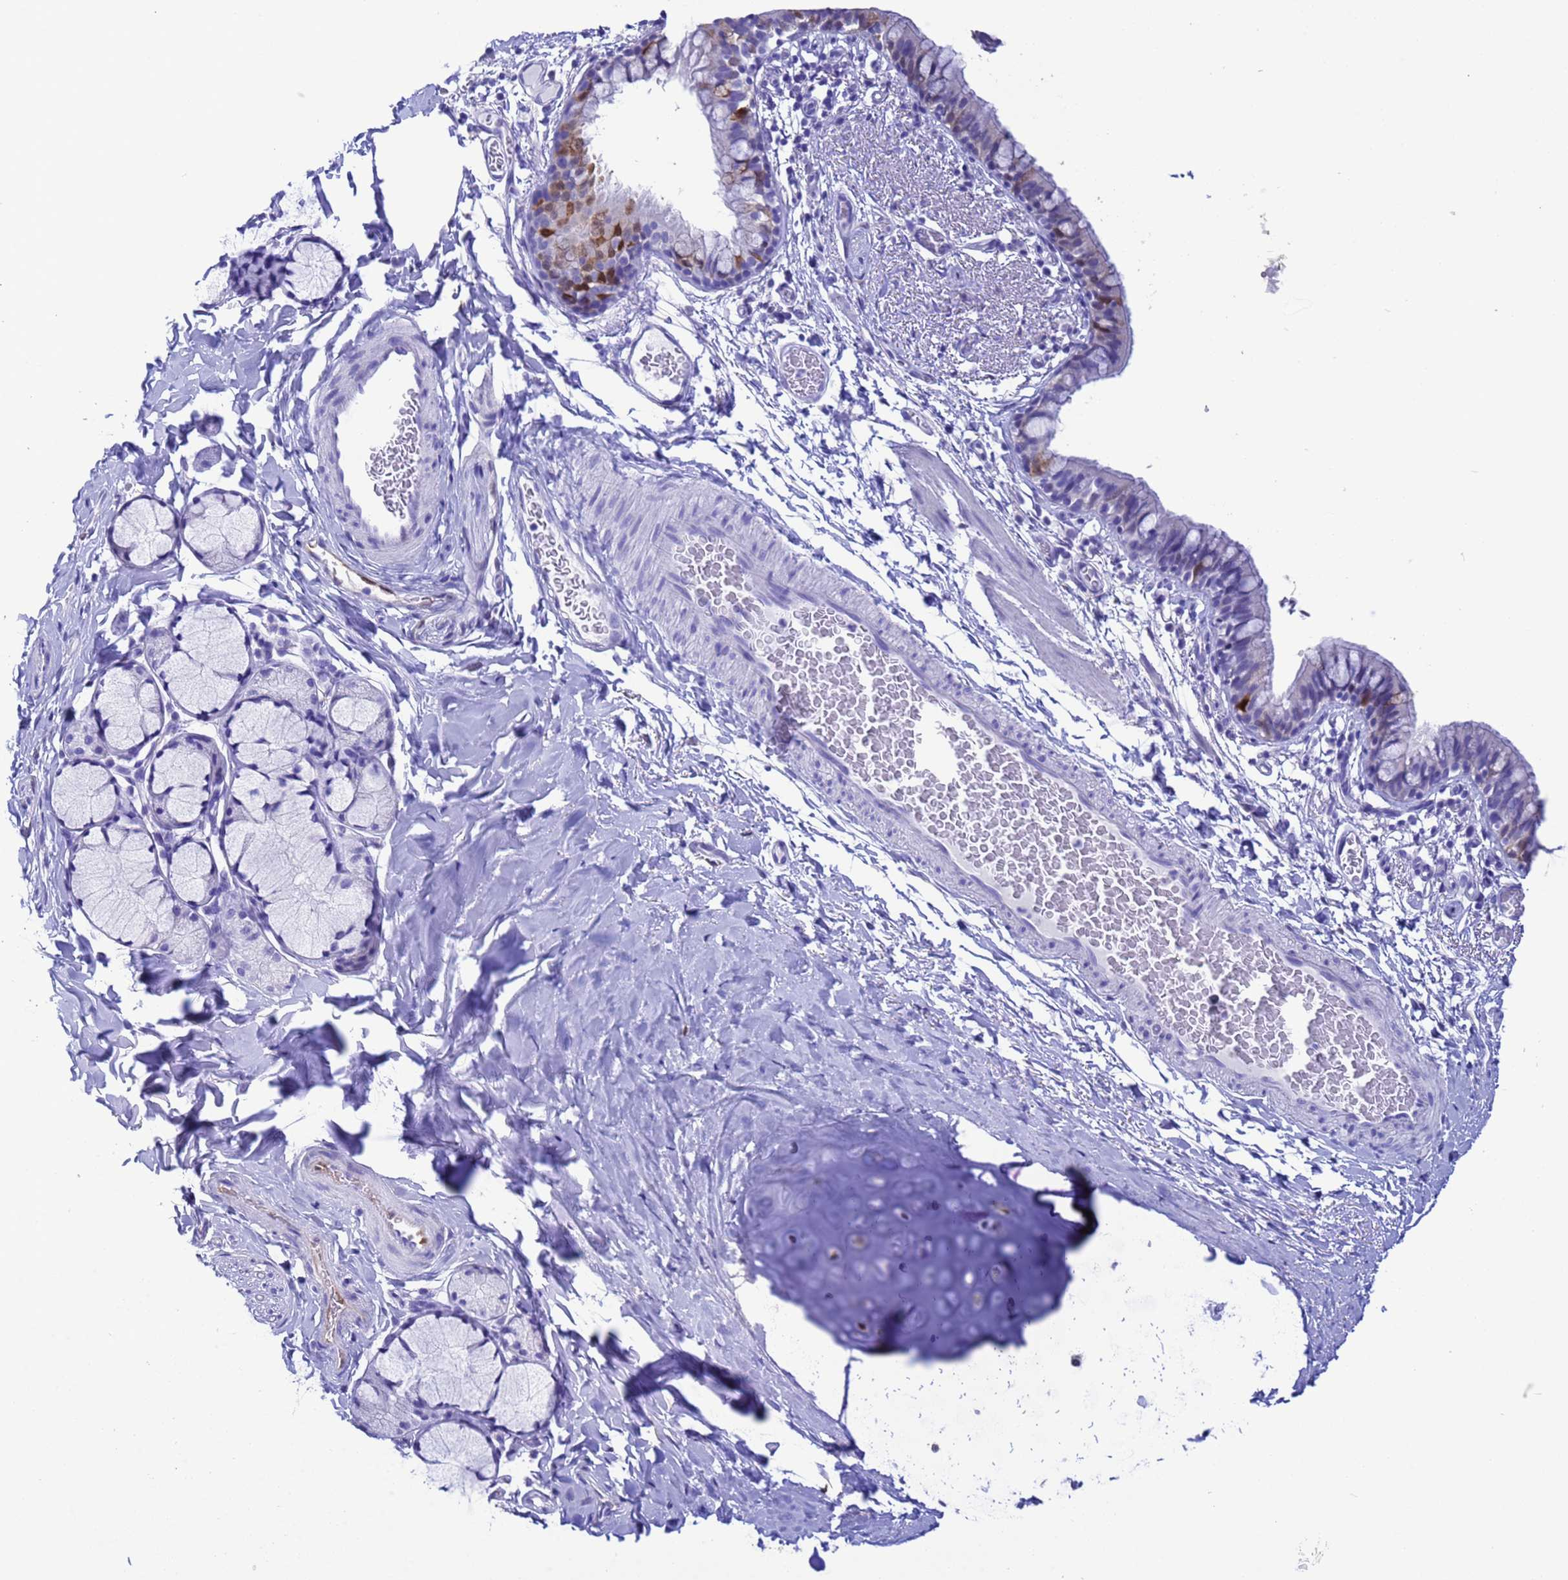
{"staining": {"intensity": "moderate", "quantity": "<25%", "location": "cytoplasmic/membranous,nuclear"}, "tissue": "bronchus", "cell_type": "Respiratory epithelial cells", "image_type": "normal", "snomed": [{"axis": "morphology", "description": "Normal tissue, NOS"}, {"axis": "topography", "description": "Cartilage tissue"}, {"axis": "topography", "description": "Bronchus"}], "caption": "A histopathology image showing moderate cytoplasmic/membranous,nuclear expression in approximately <25% of respiratory epithelial cells in benign bronchus, as visualized by brown immunohistochemical staining.", "gene": "AKR1C2", "patient": {"sex": "female", "age": 36}}